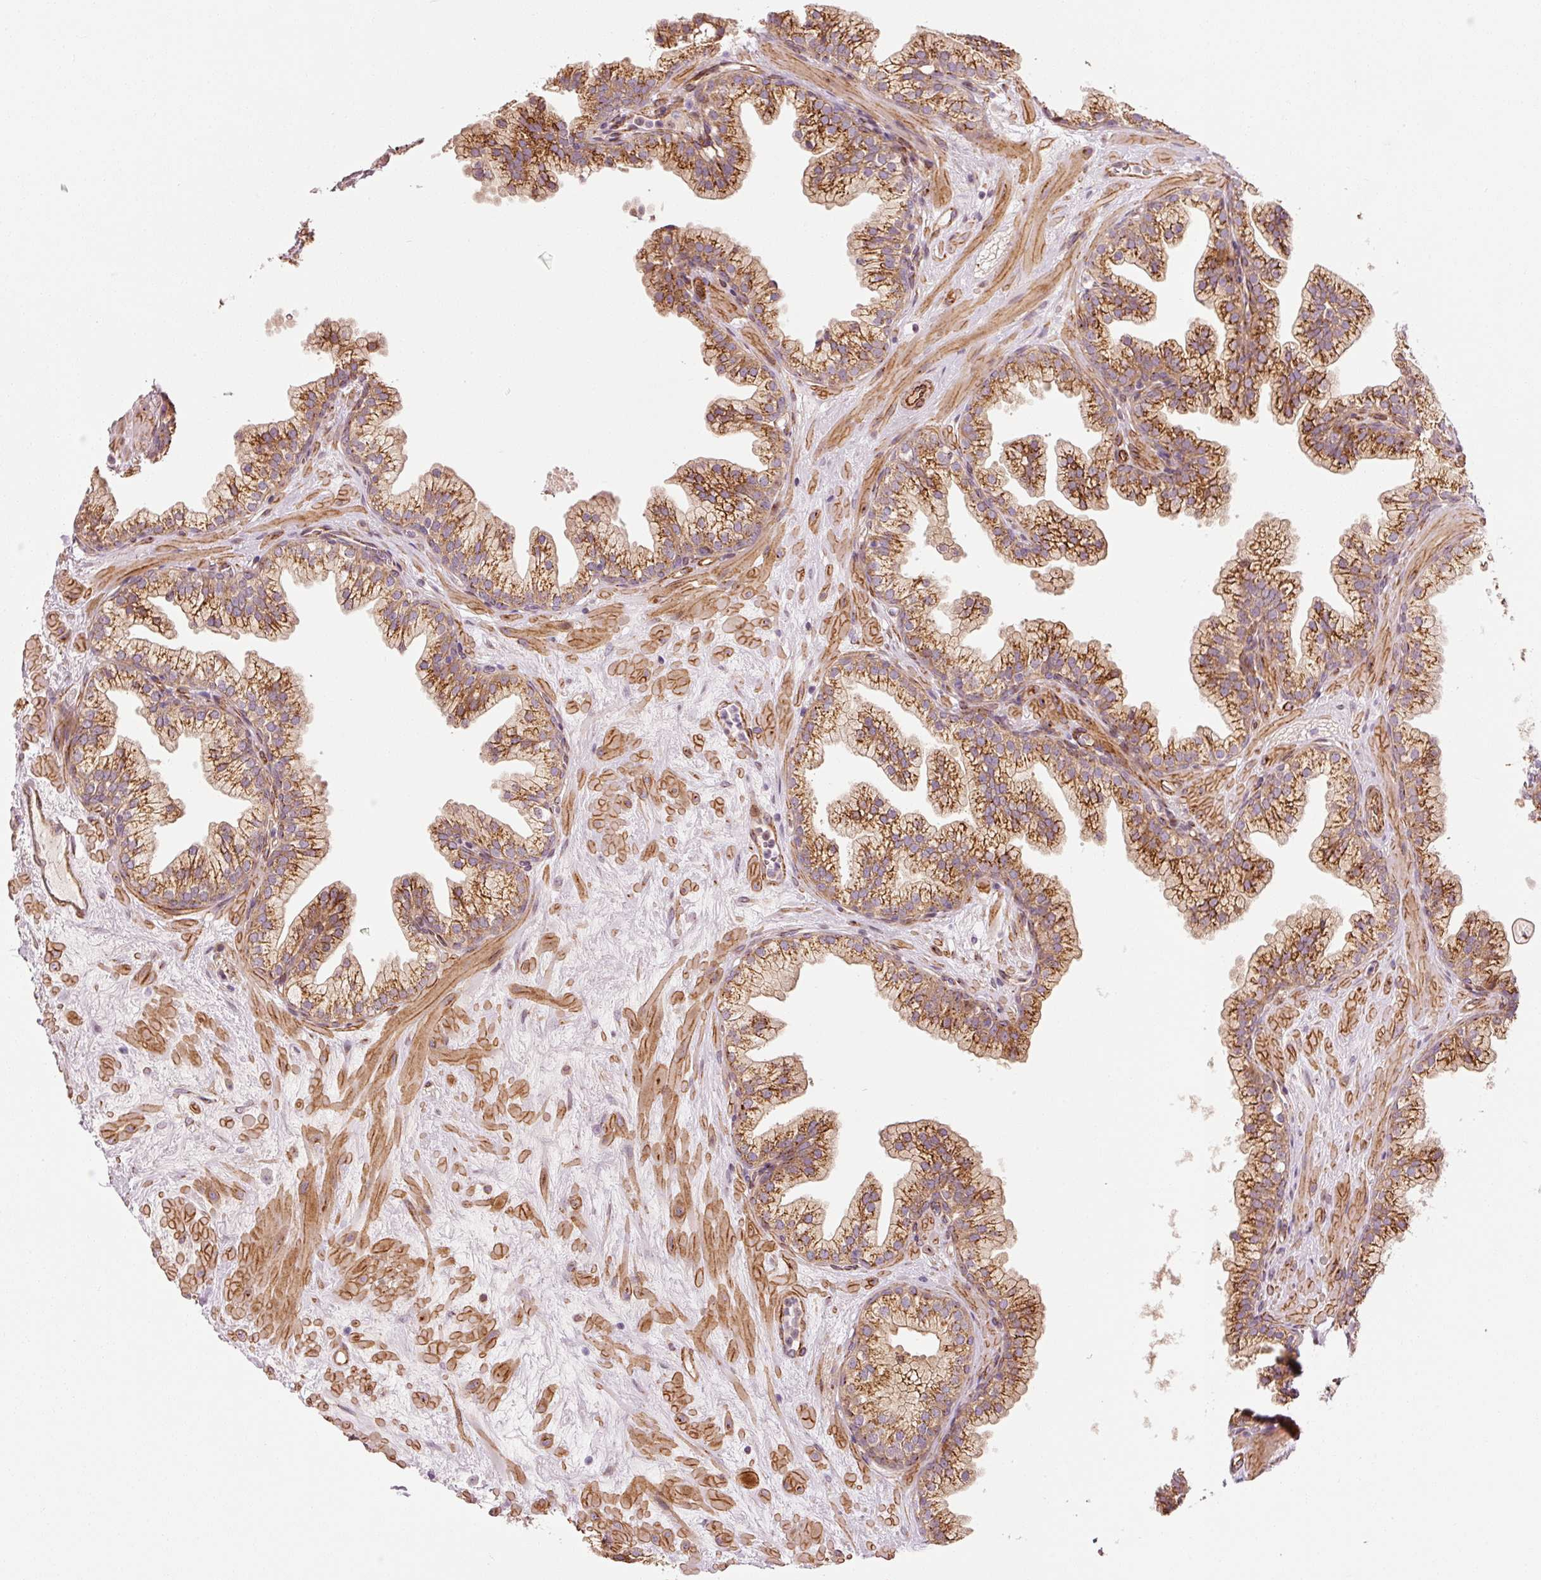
{"staining": {"intensity": "strong", "quantity": ">75%", "location": "cytoplasmic/membranous"}, "tissue": "prostate", "cell_type": "Glandular cells", "image_type": "normal", "snomed": [{"axis": "morphology", "description": "Normal tissue, NOS"}, {"axis": "topography", "description": "Prostate"}, {"axis": "topography", "description": "Peripheral nerve tissue"}], "caption": "Approximately >75% of glandular cells in unremarkable human prostate demonstrate strong cytoplasmic/membranous protein expression as visualized by brown immunohistochemical staining.", "gene": "LIMK2", "patient": {"sex": "male", "age": 61}}